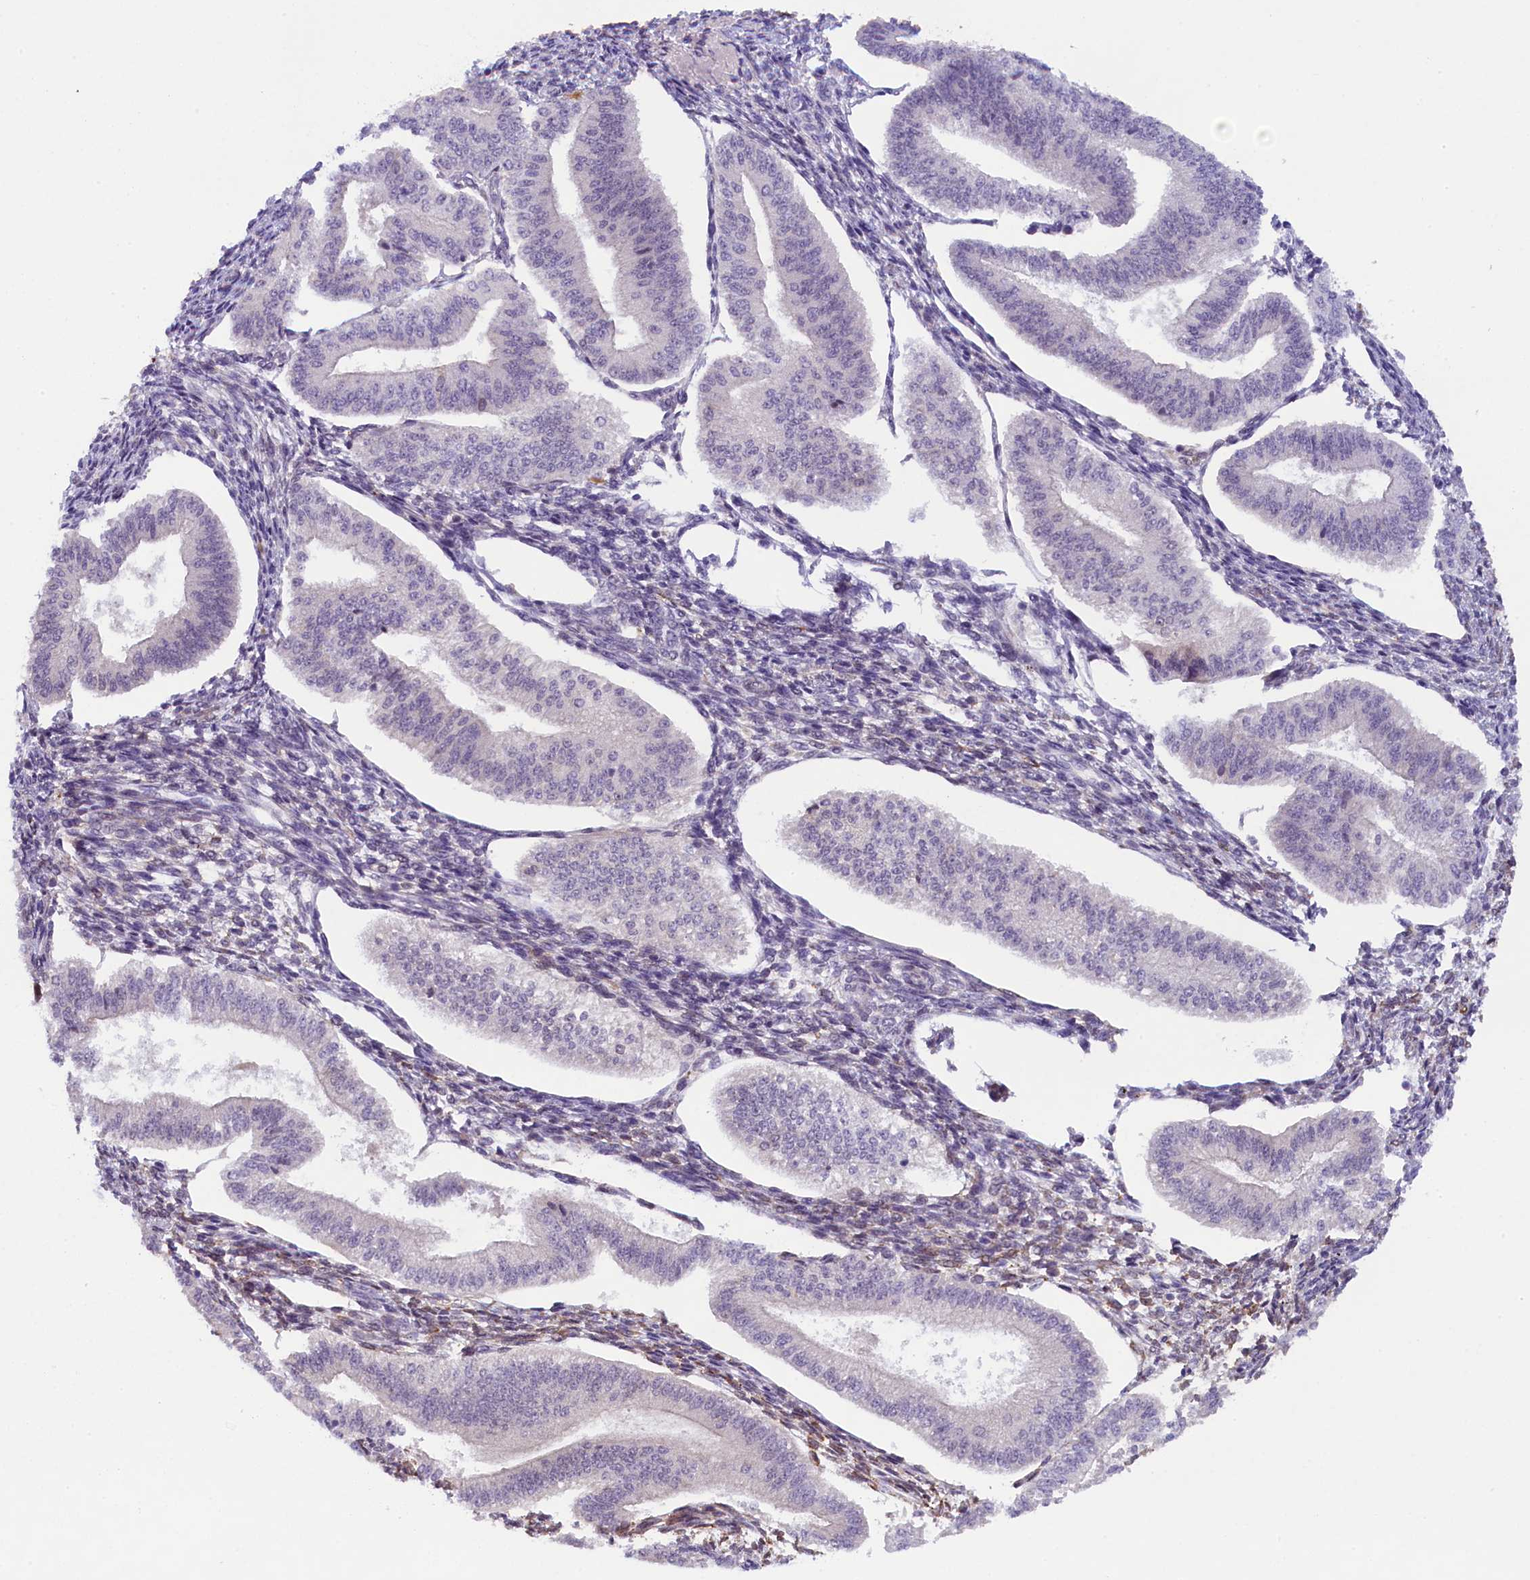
{"staining": {"intensity": "weak", "quantity": "<25%", "location": "nuclear"}, "tissue": "endometrium", "cell_type": "Cells in endometrial stroma", "image_type": "normal", "snomed": [{"axis": "morphology", "description": "Normal tissue, NOS"}, {"axis": "topography", "description": "Endometrium"}], "caption": "DAB immunohistochemical staining of unremarkable endometrium demonstrates no significant expression in cells in endometrial stroma. (DAB (3,3'-diaminobenzidine) IHC, high magnification).", "gene": "CRAMP1", "patient": {"sex": "female", "age": 34}}